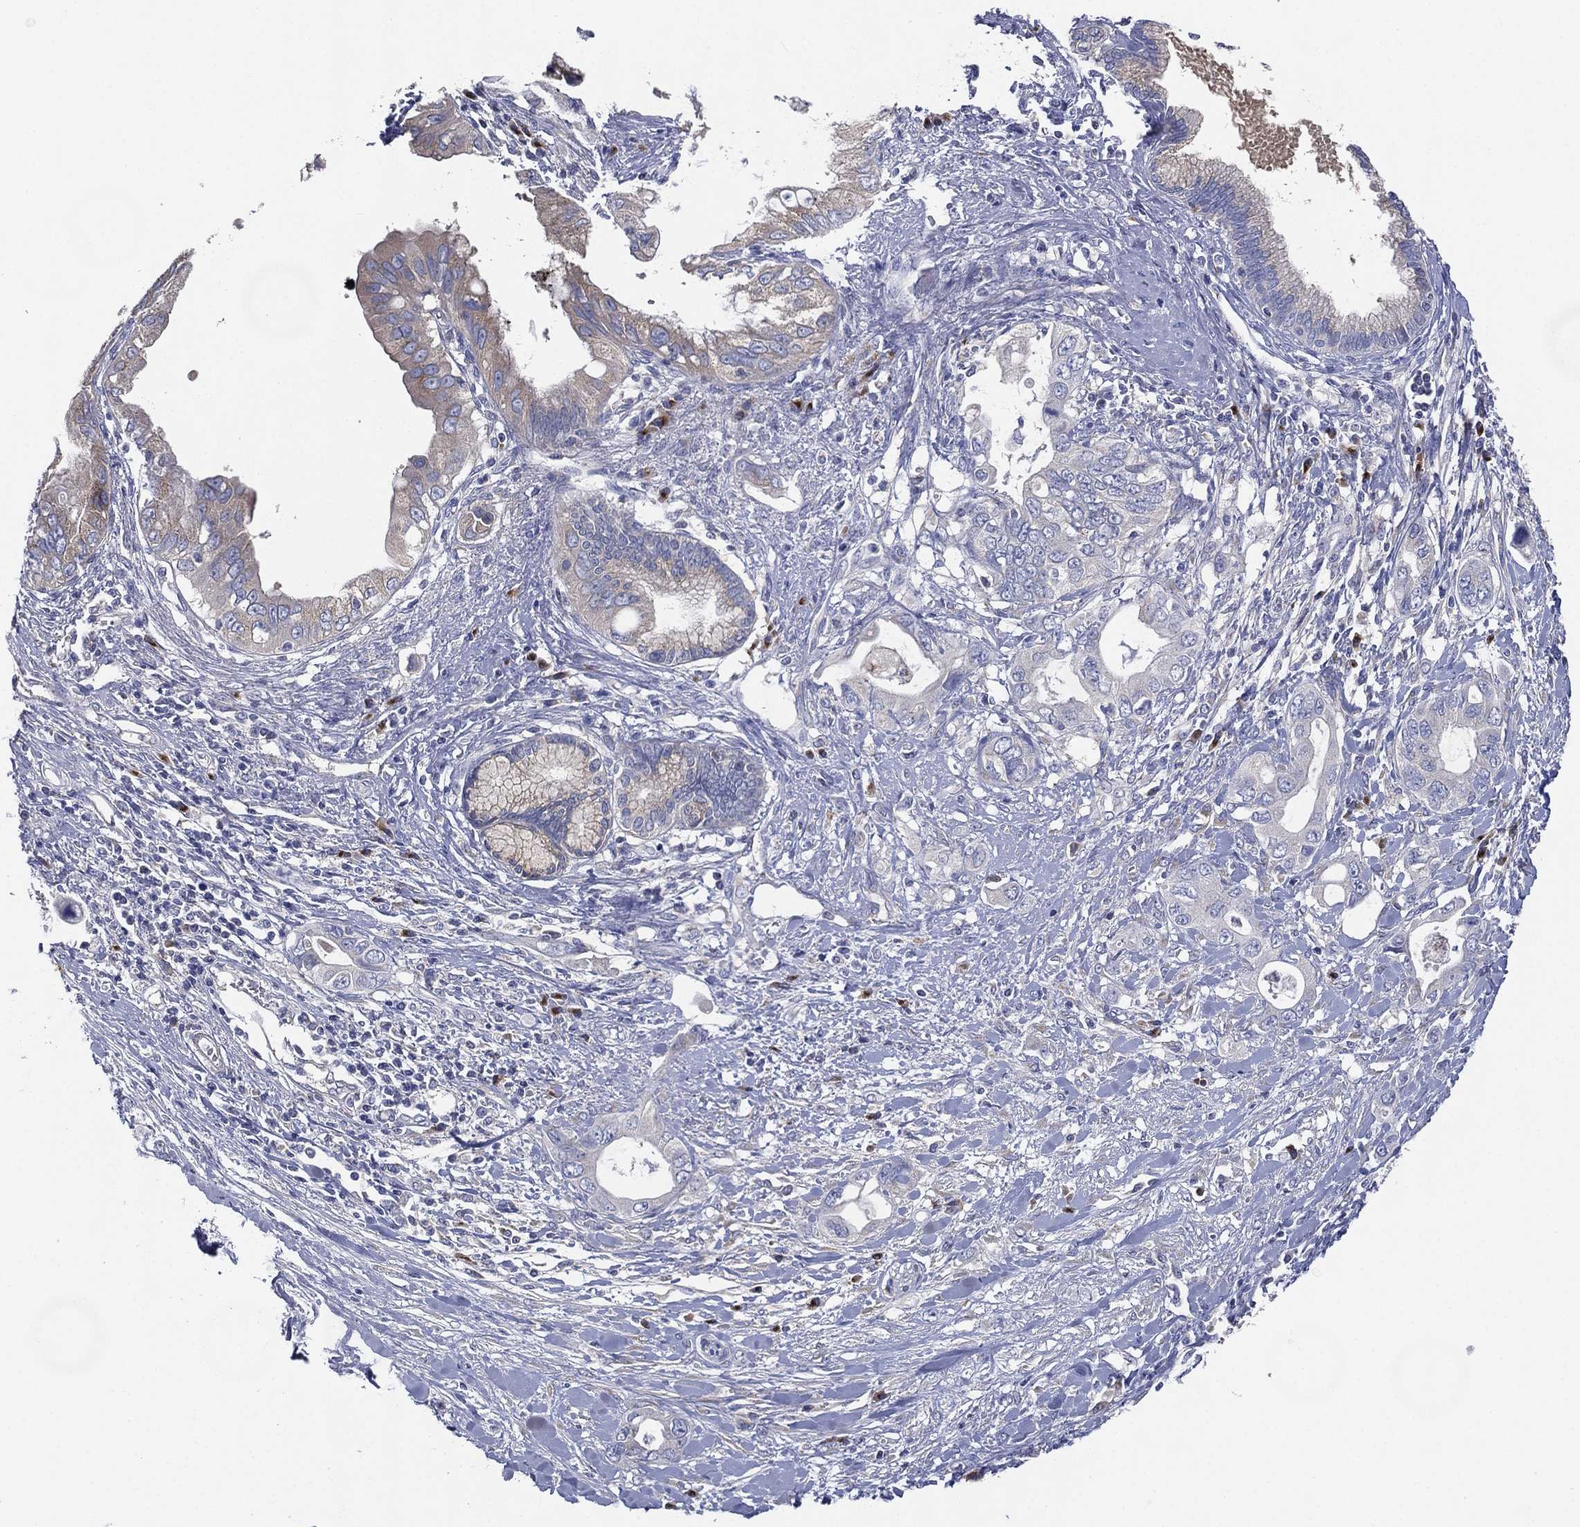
{"staining": {"intensity": "negative", "quantity": "none", "location": "none"}, "tissue": "pancreatic cancer", "cell_type": "Tumor cells", "image_type": "cancer", "snomed": [{"axis": "morphology", "description": "Adenocarcinoma, NOS"}, {"axis": "topography", "description": "Pancreas"}], "caption": "A high-resolution micrograph shows immunohistochemistry staining of adenocarcinoma (pancreatic), which shows no significant staining in tumor cells.", "gene": "ATP8A2", "patient": {"sex": "female", "age": 56}}